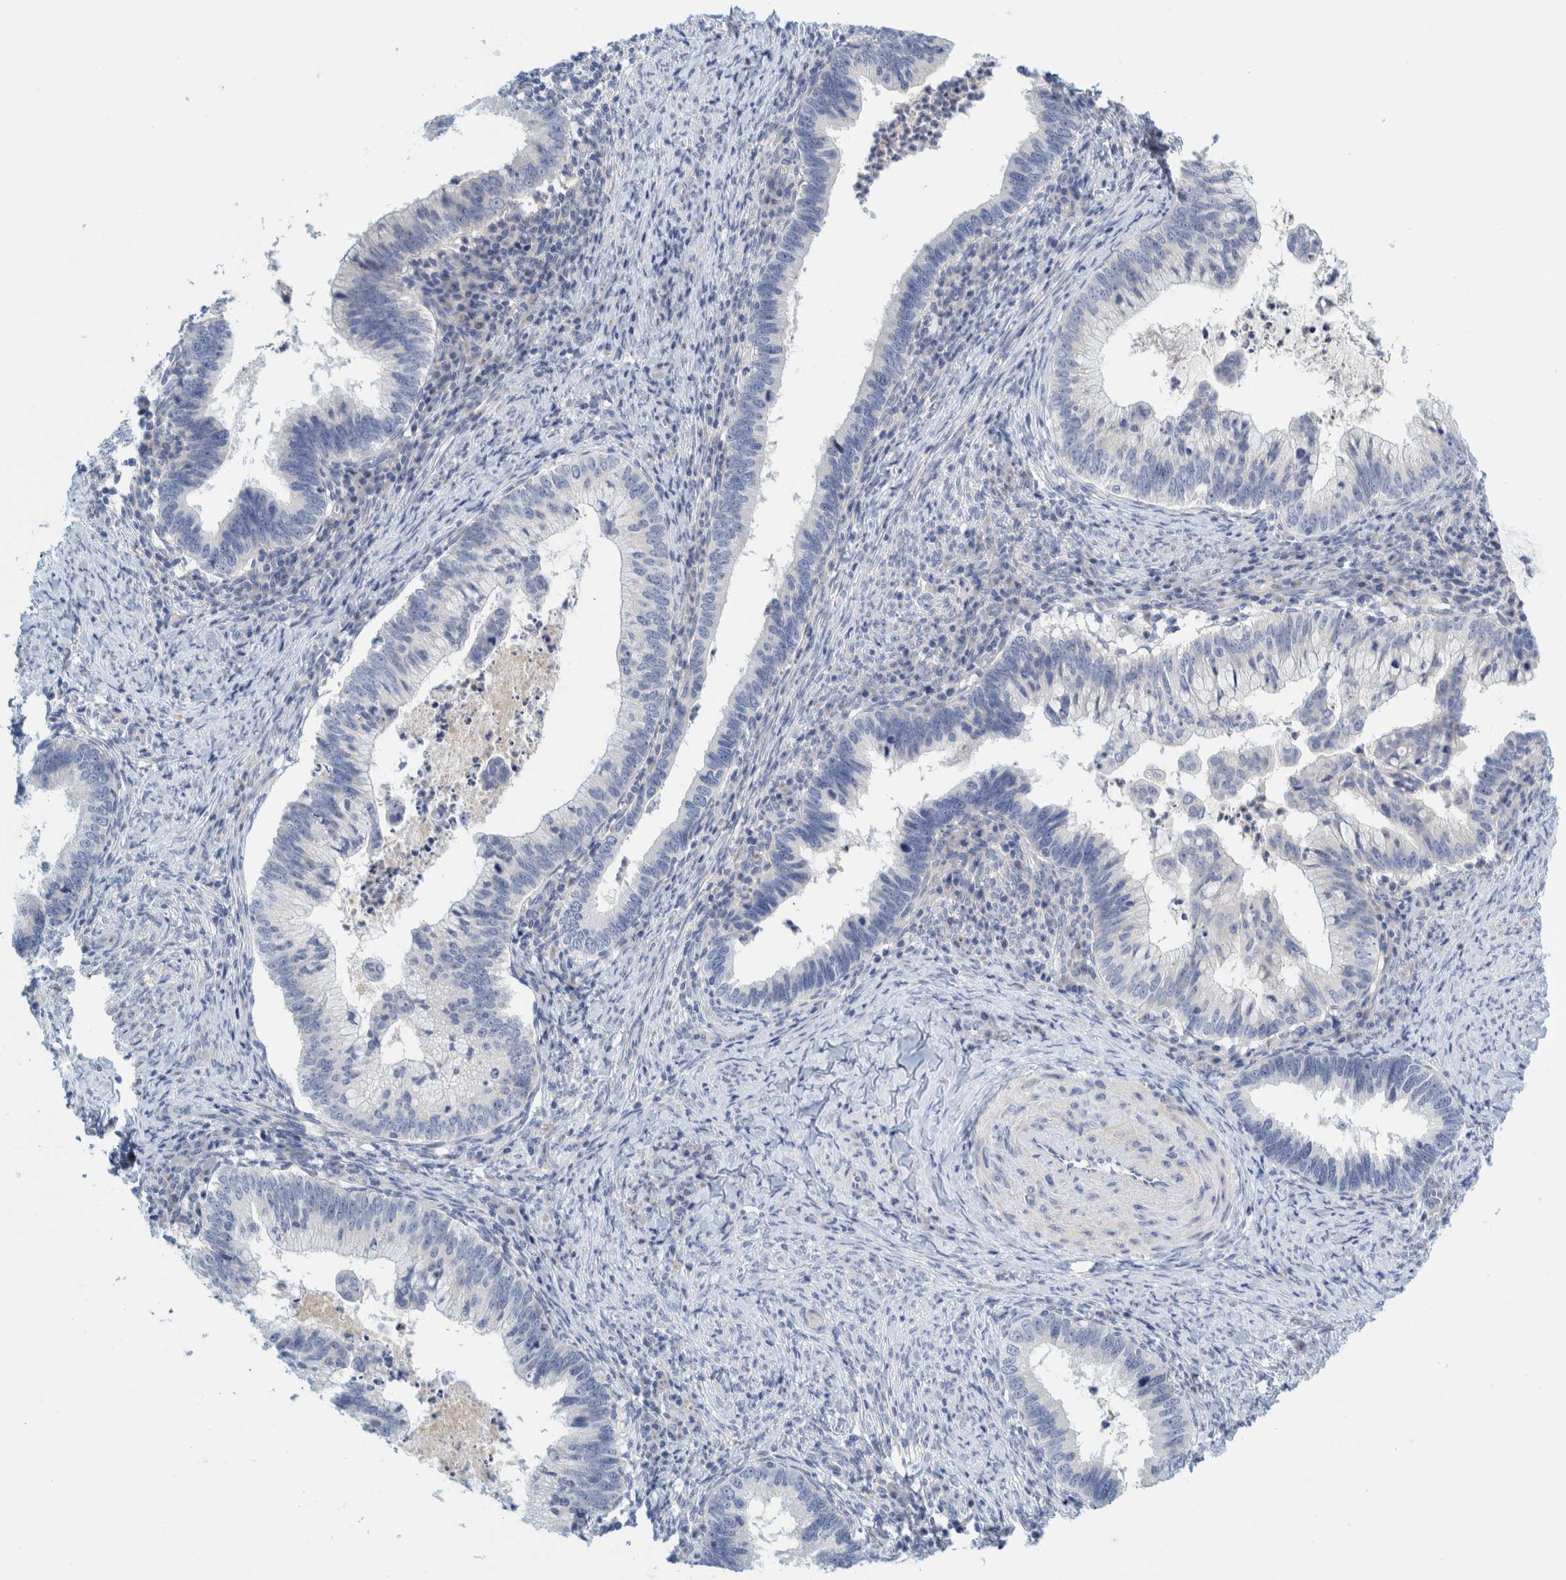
{"staining": {"intensity": "negative", "quantity": "none", "location": "none"}, "tissue": "cervical cancer", "cell_type": "Tumor cells", "image_type": "cancer", "snomed": [{"axis": "morphology", "description": "Adenocarcinoma, NOS"}, {"axis": "topography", "description": "Cervix"}], "caption": "Cervical cancer (adenocarcinoma) was stained to show a protein in brown. There is no significant positivity in tumor cells.", "gene": "ZNF324B", "patient": {"sex": "female", "age": 36}}